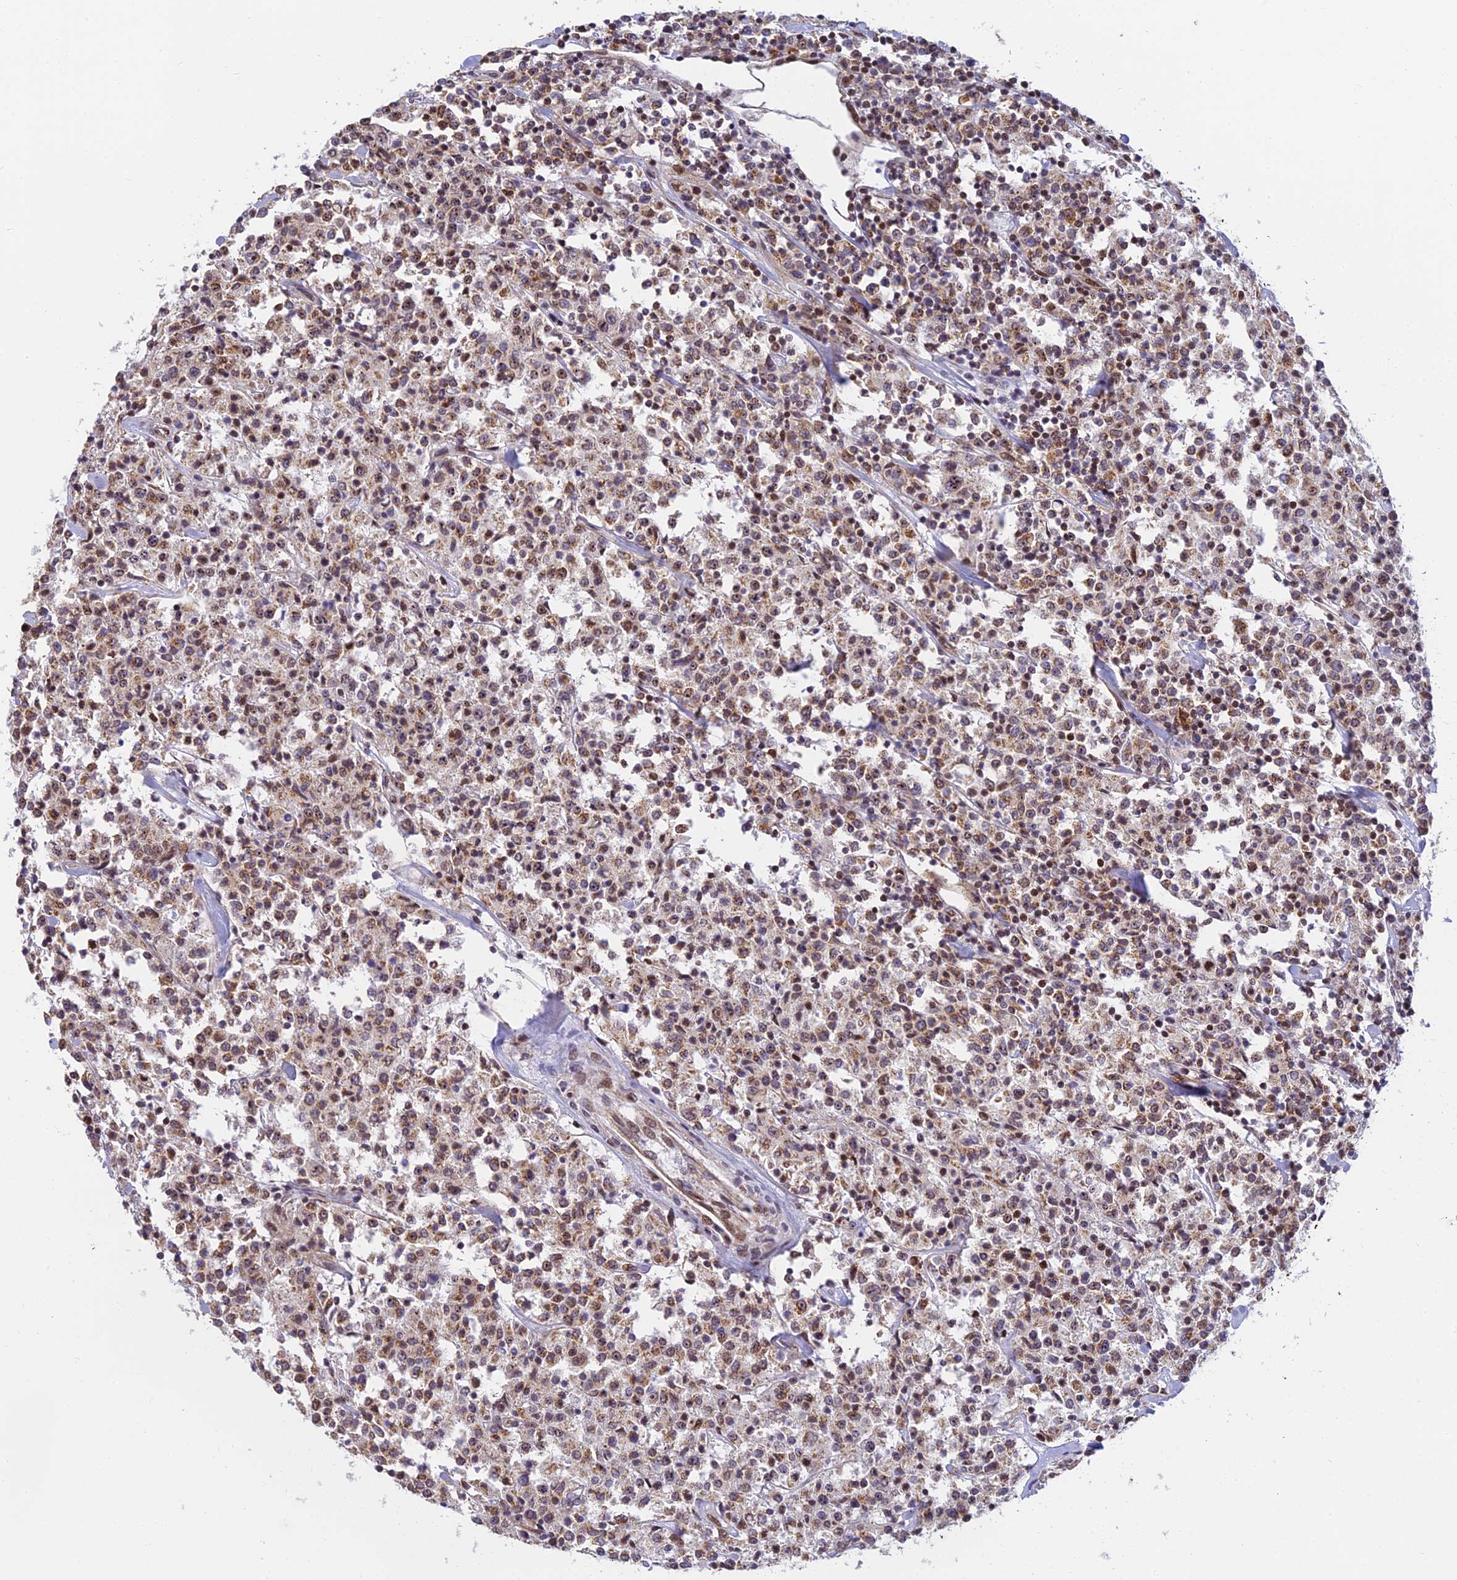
{"staining": {"intensity": "moderate", "quantity": ">75%", "location": "cytoplasmic/membranous,nuclear"}, "tissue": "lymphoma", "cell_type": "Tumor cells", "image_type": "cancer", "snomed": [{"axis": "morphology", "description": "Malignant lymphoma, non-Hodgkin's type, Low grade"}, {"axis": "topography", "description": "Small intestine"}], "caption": "A high-resolution micrograph shows IHC staining of malignant lymphoma, non-Hodgkin's type (low-grade), which demonstrates moderate cytoplasmic/membranous and nuclear expression in approximately >75% of tumor cells.", "gene": "HOOK2", "patient": {"sex": "female", "age": 59}}